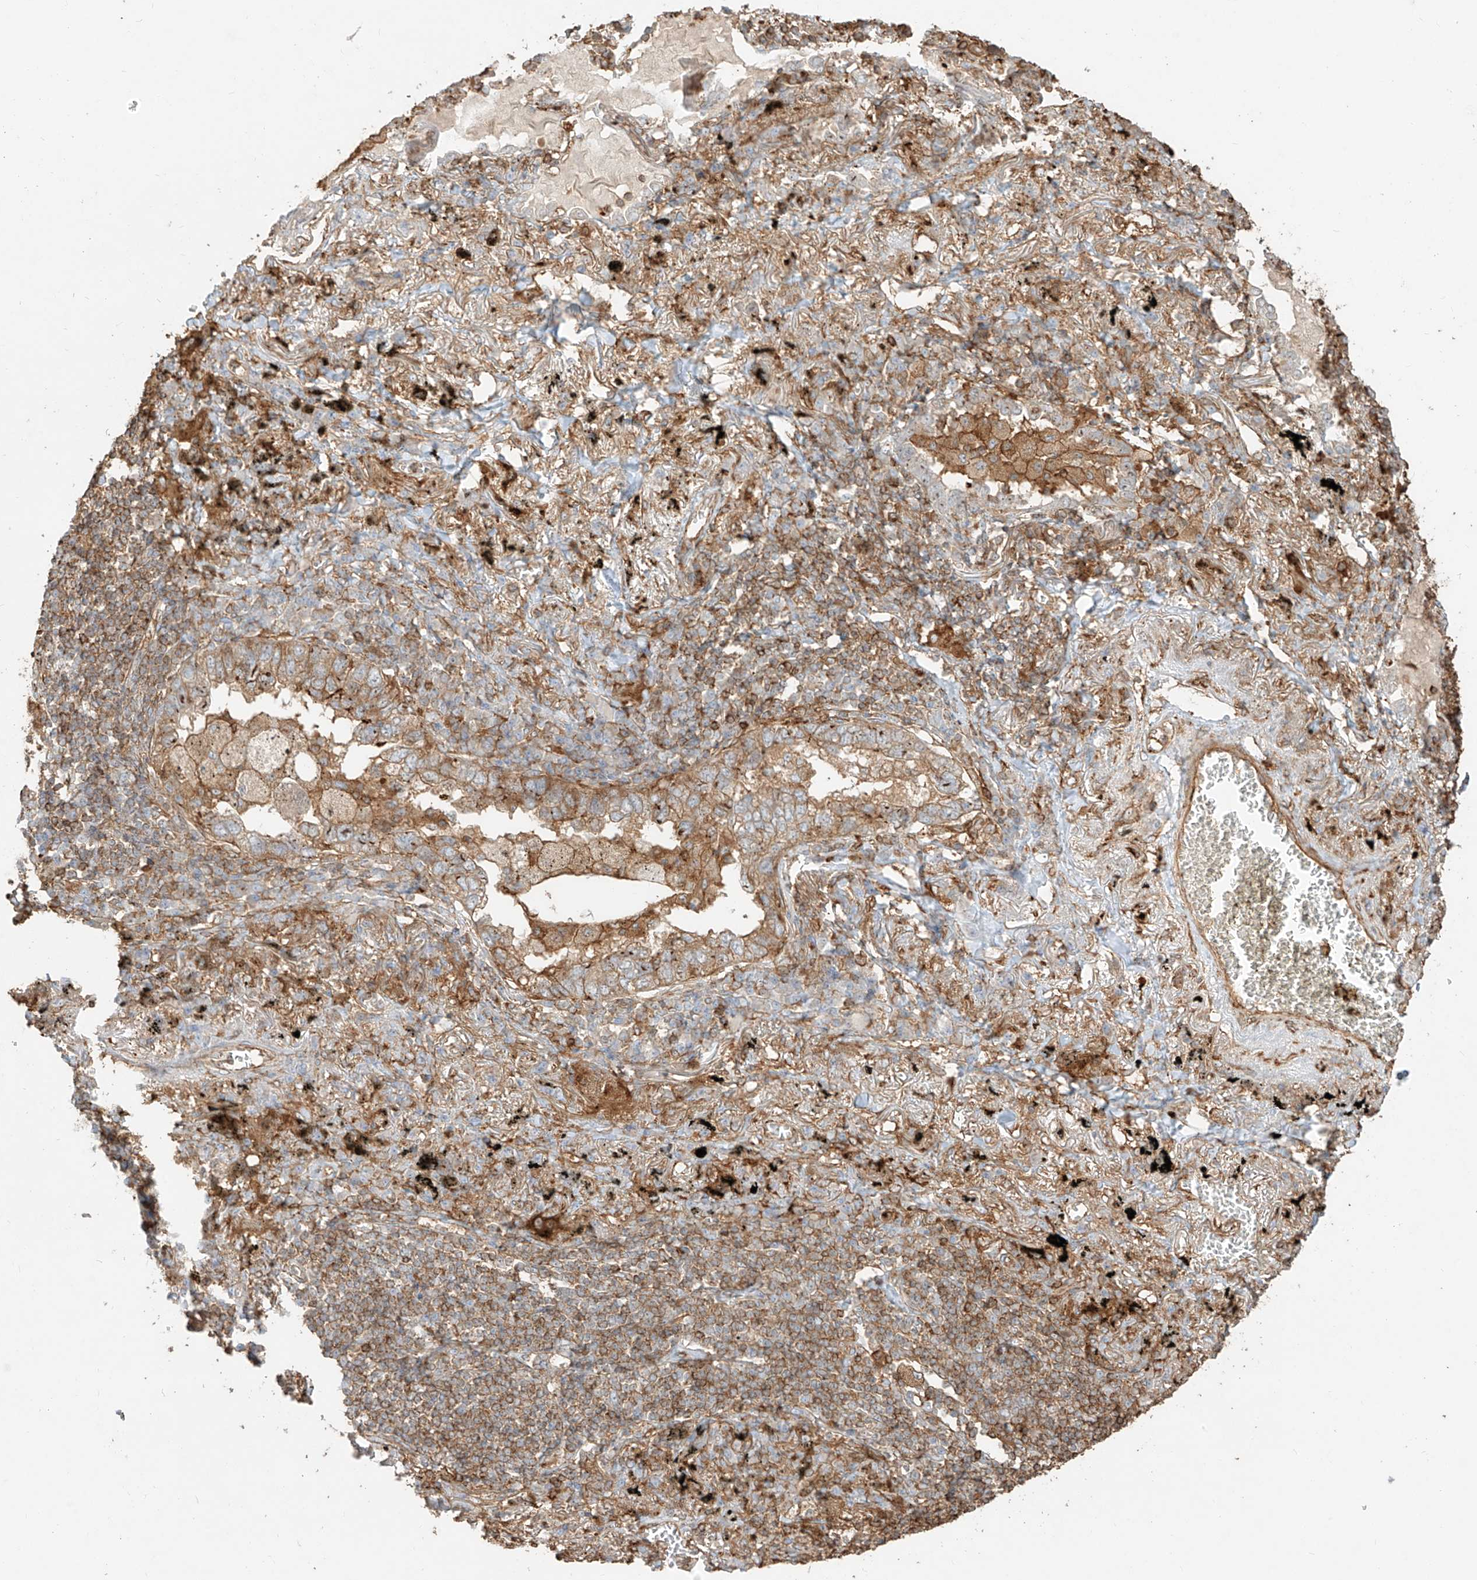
{"staining": {"intensity": "moderate", "quantity": ">75%", "location": "cytoplasmic/membranous"}, "tissue": "lung cancer", "cell_type": "Tumor cells", "image_type": "cancer", "snomed": [{"axis": "morphology", "description": "Adenocarcinoma, NOS"}, {"axis": "topography", "description": "Lung"}], "caption": "IHC (DAB (3,3'-diaminobenzidine)) staining of human lung adenocarcinoma shows moderate cytoplasmic/membranous protein positivity in approximately >75% of tumor cells.", "gene": "SNX9", "patient": {"sex": "male", "age": 65}}